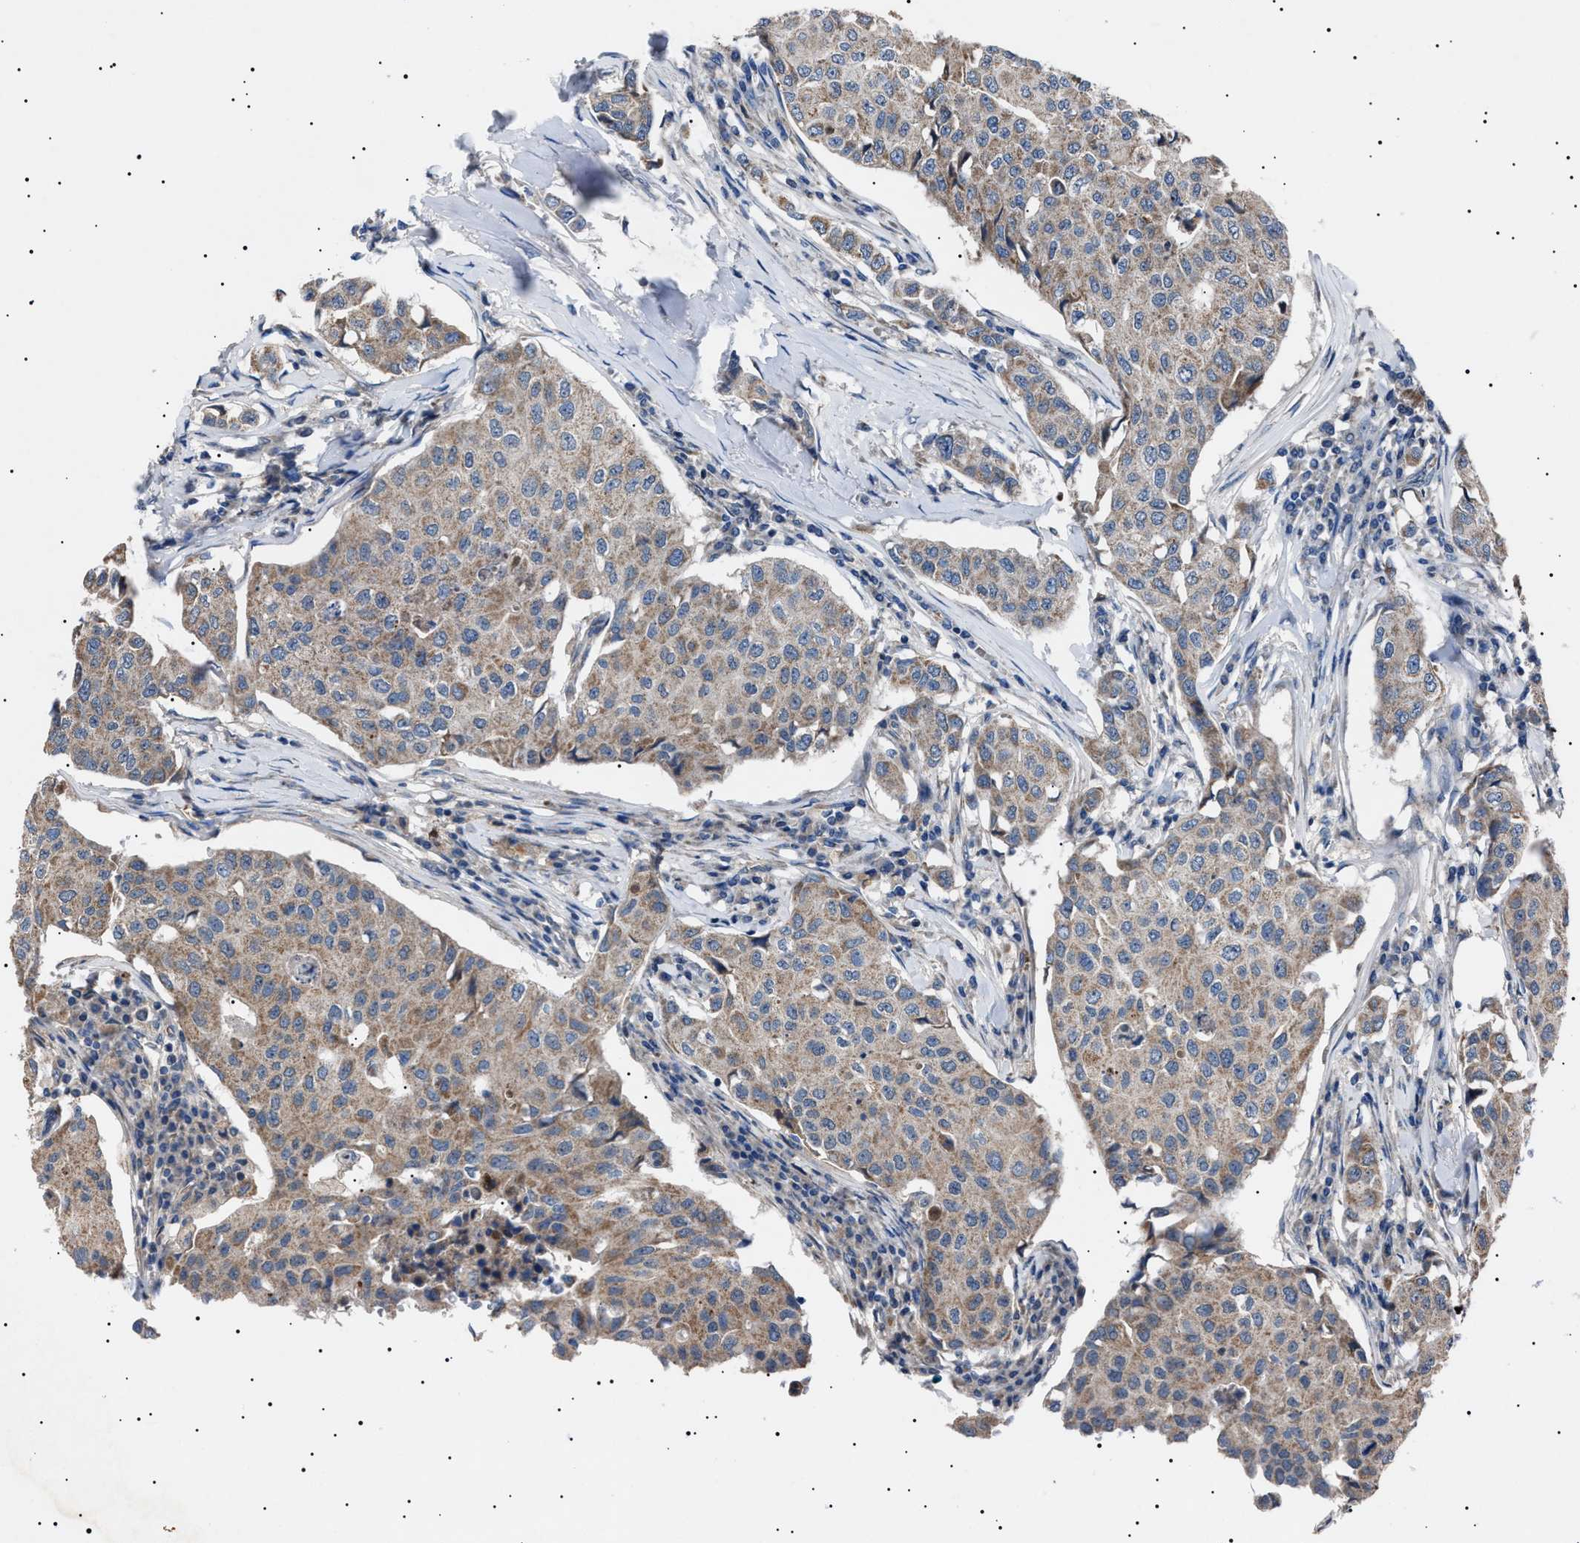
{"staining": {"intensity": "weak", "quantity": ">75%", "location": "cytoplasmic/membranous"}, "tissue": "breast cancer", "cell_type": "Tumor cells", "image_type": "cancer", "snomed": [{"axis": "morphology", "description": "Duct carcinoma"}, {"axis": "topography", "description": "Breast"}], "caption": "Protein analysis of breast invasive ductal carcinoma tissue displays weak cytoplasmic/membranous positivity in approximately >75% of tumor cells.", "gene": "PTRH1", "patient": {"sex": "female", "age": 80}}